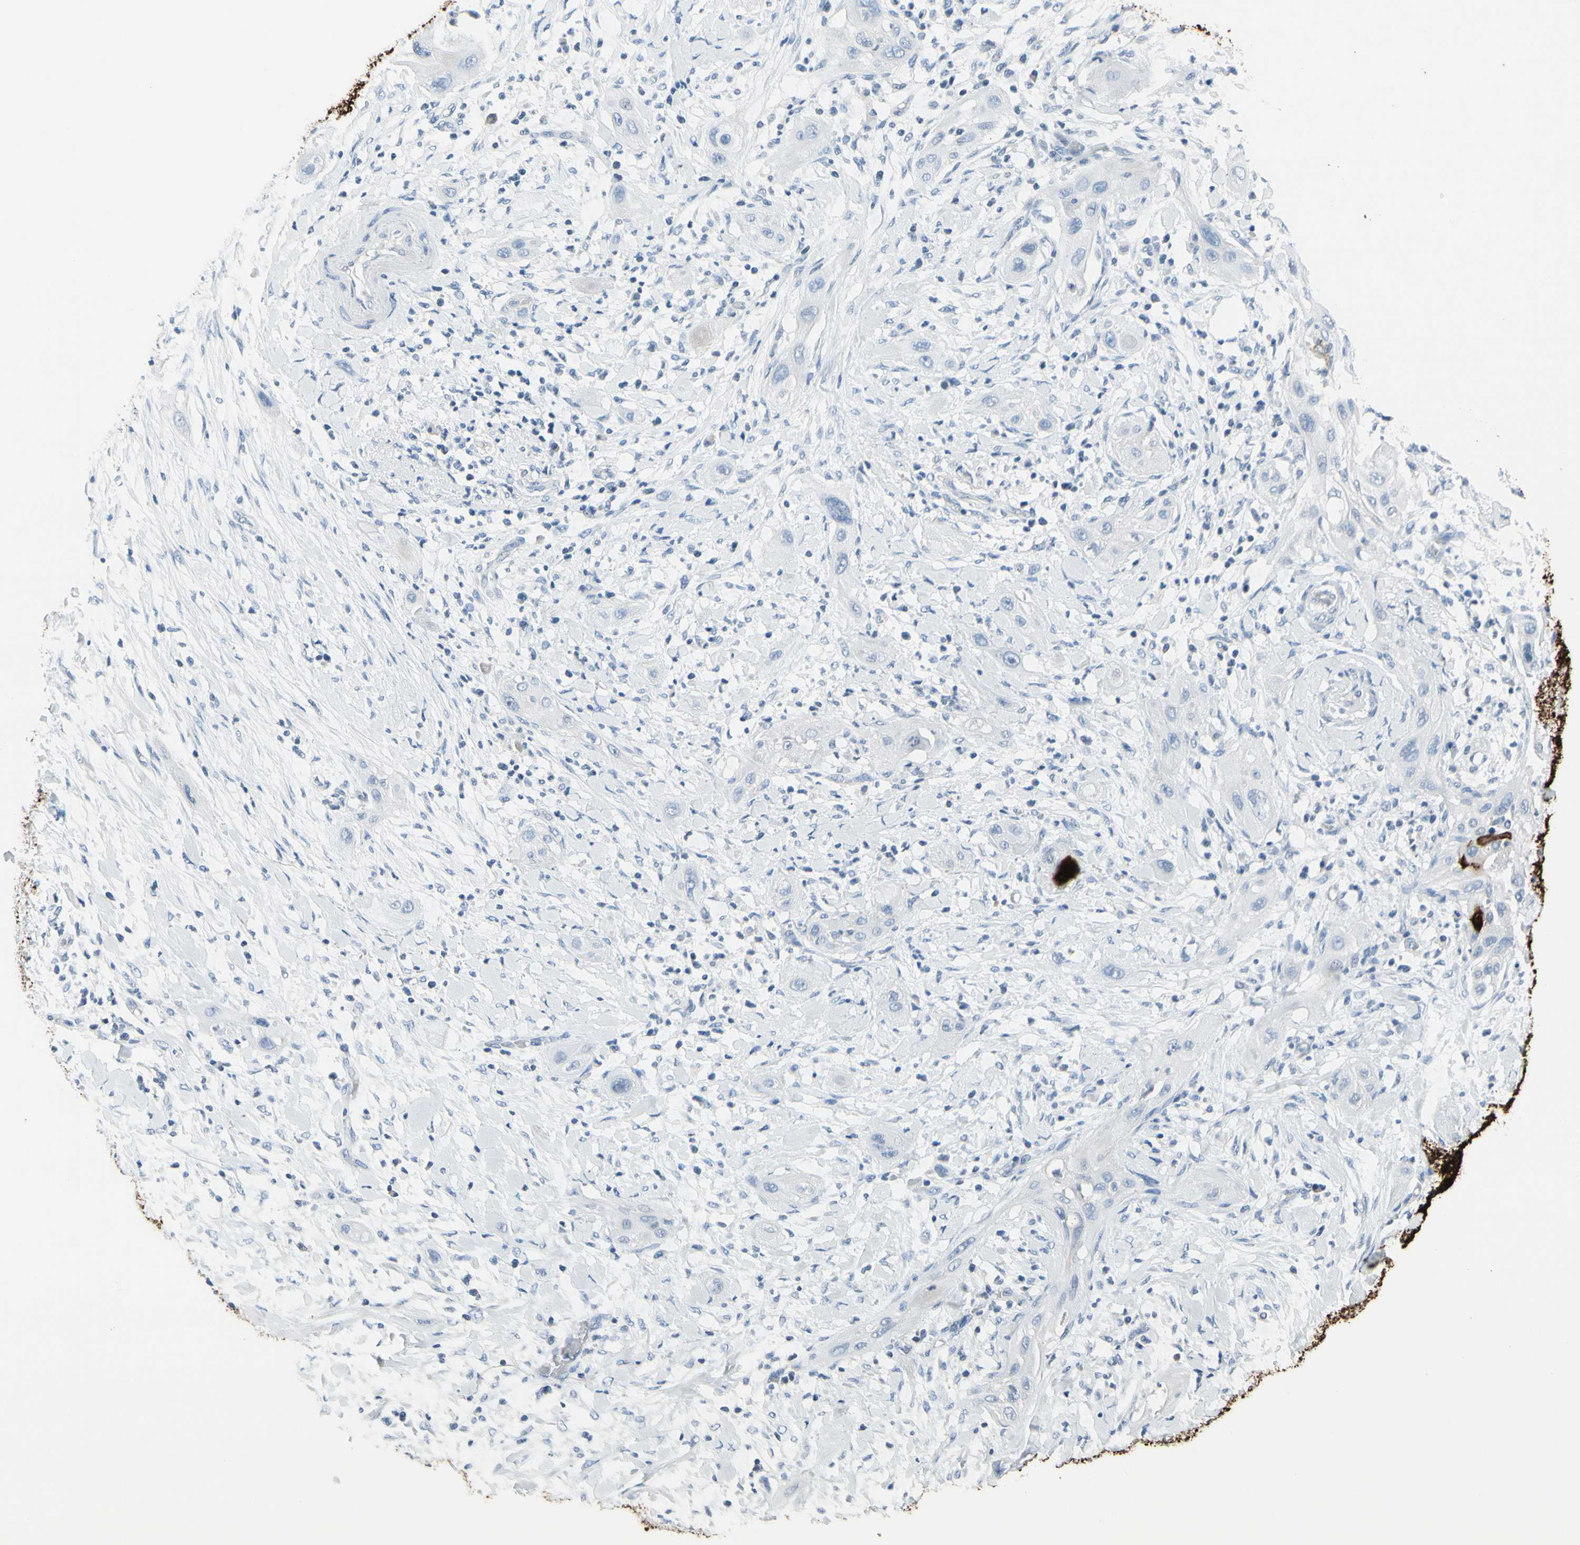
{"staining": {"intensity": "negative", "quantity": "none", "location": "none"}, "tissue": "lung cancer", "cell_type": "Tumor cells", "image_type": "cancer", "snomed": [{"axis": "morphology", "description": "Squamous cell carcinoma, NOS"}, {"axis": "topography", "description": "Lung"}], "caption": "Tumor cells are negative for brown protein staining in lung cancer. (DAB (3,3'-diaminobenzidine) IHC with hematoxylin counter stain).", "gene": "MUC5B", "patient": {"sex": "female", "age": 47}}